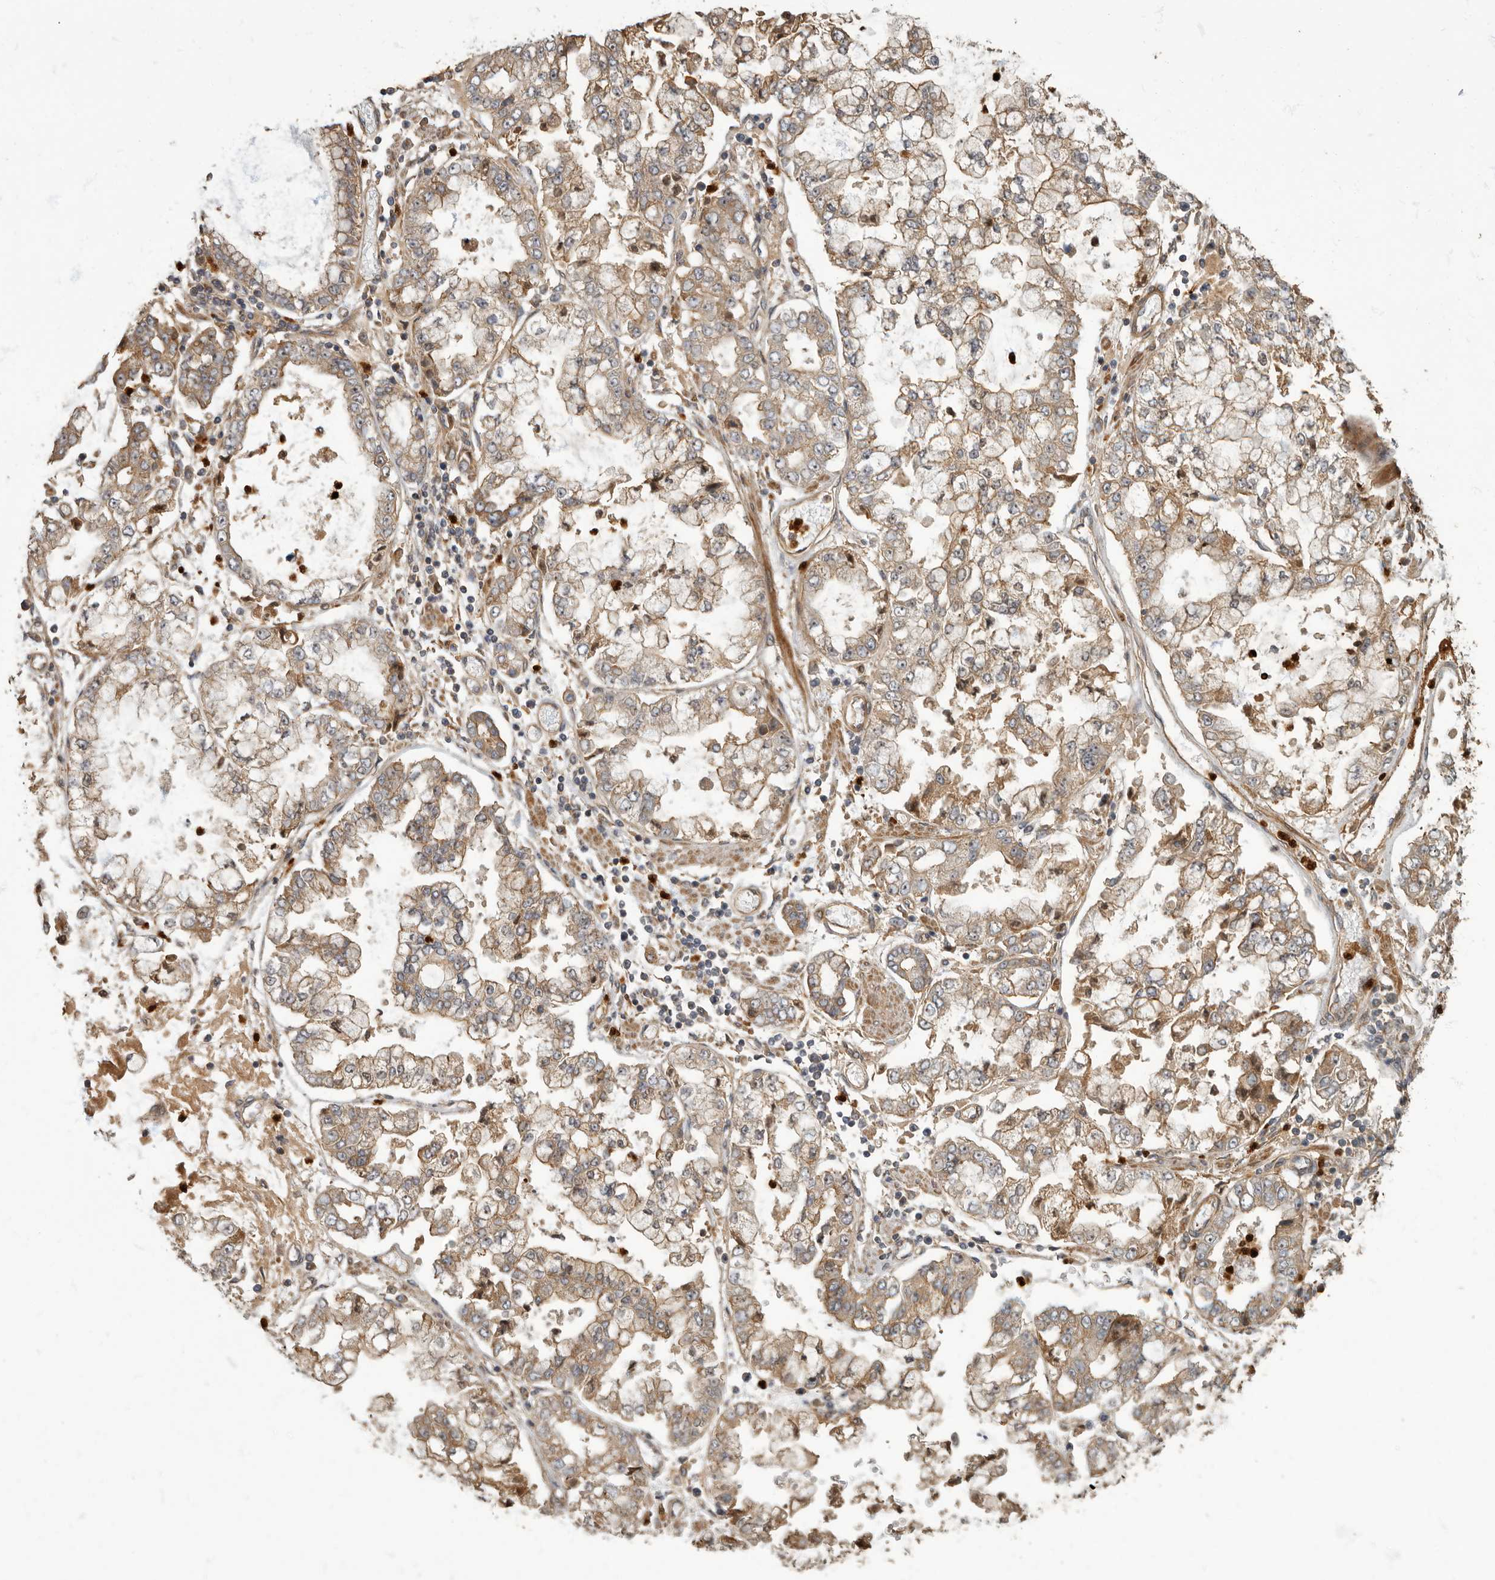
{"staining": {"intensity": "moderate", "quantity": ">75%", "location": "cytoplasmic/membranous"}, "tissue": "stomach cancer", "cell_type": "Tumor cells", "image_type": "cancer", "snomed": [{"axis": "morphology", "description": "Adenocarcinoma, NOS"}, {"axis": "topography", "description": "Stomach"}], "caption": "Human stomach adenocarcinoma stained for a protein (brown) shows moderate cytoplasmic/membranous positive positivity in about >75% of tumor cells.", "gene": "DAAM1", "patient": {"sex": "male", "age": 76}}